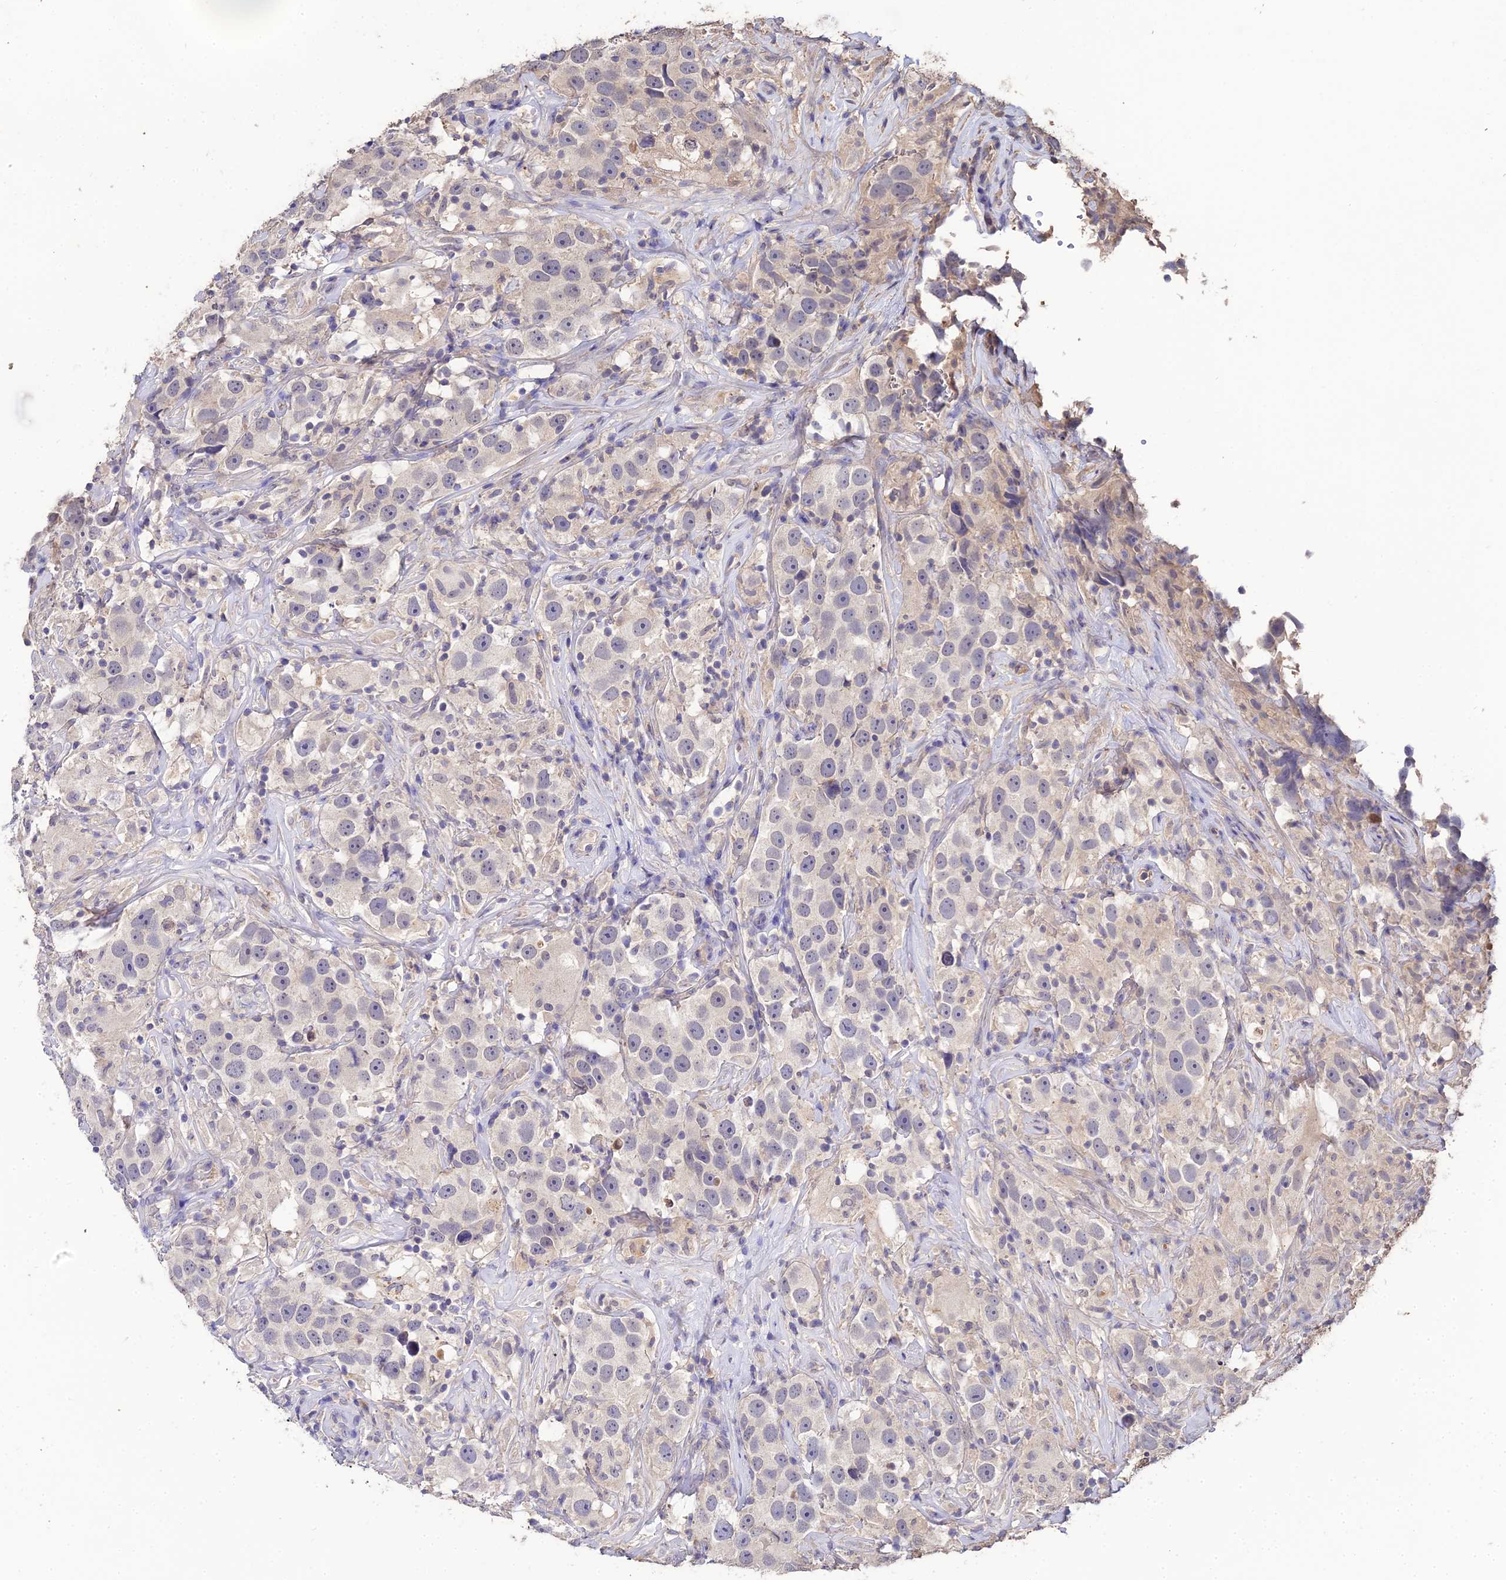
{"staining": {"intensity": "negative", "quantity": "none", "location": "none"}, "tissue": "testis cancer", "cell_type": "Tumor cells", "image_type": "cancer", "snomed": [{"axis": "morphology", "description": "Seminoma, NOS"}, {"axis": "topography", "description": "Testis"}], "caption": "Micrograph shows no significant protein staining in tumor cells of testis cancer (seminoma). The staining was performed using DAB (3,3'-diaminobenzidine) to visualize the protein expression in brown, while the nuclei were stained in blue with hematoxylin (Magnification: 20x).", "gene": "LSM5", "patient": {"sex": "male", "age": 49}}